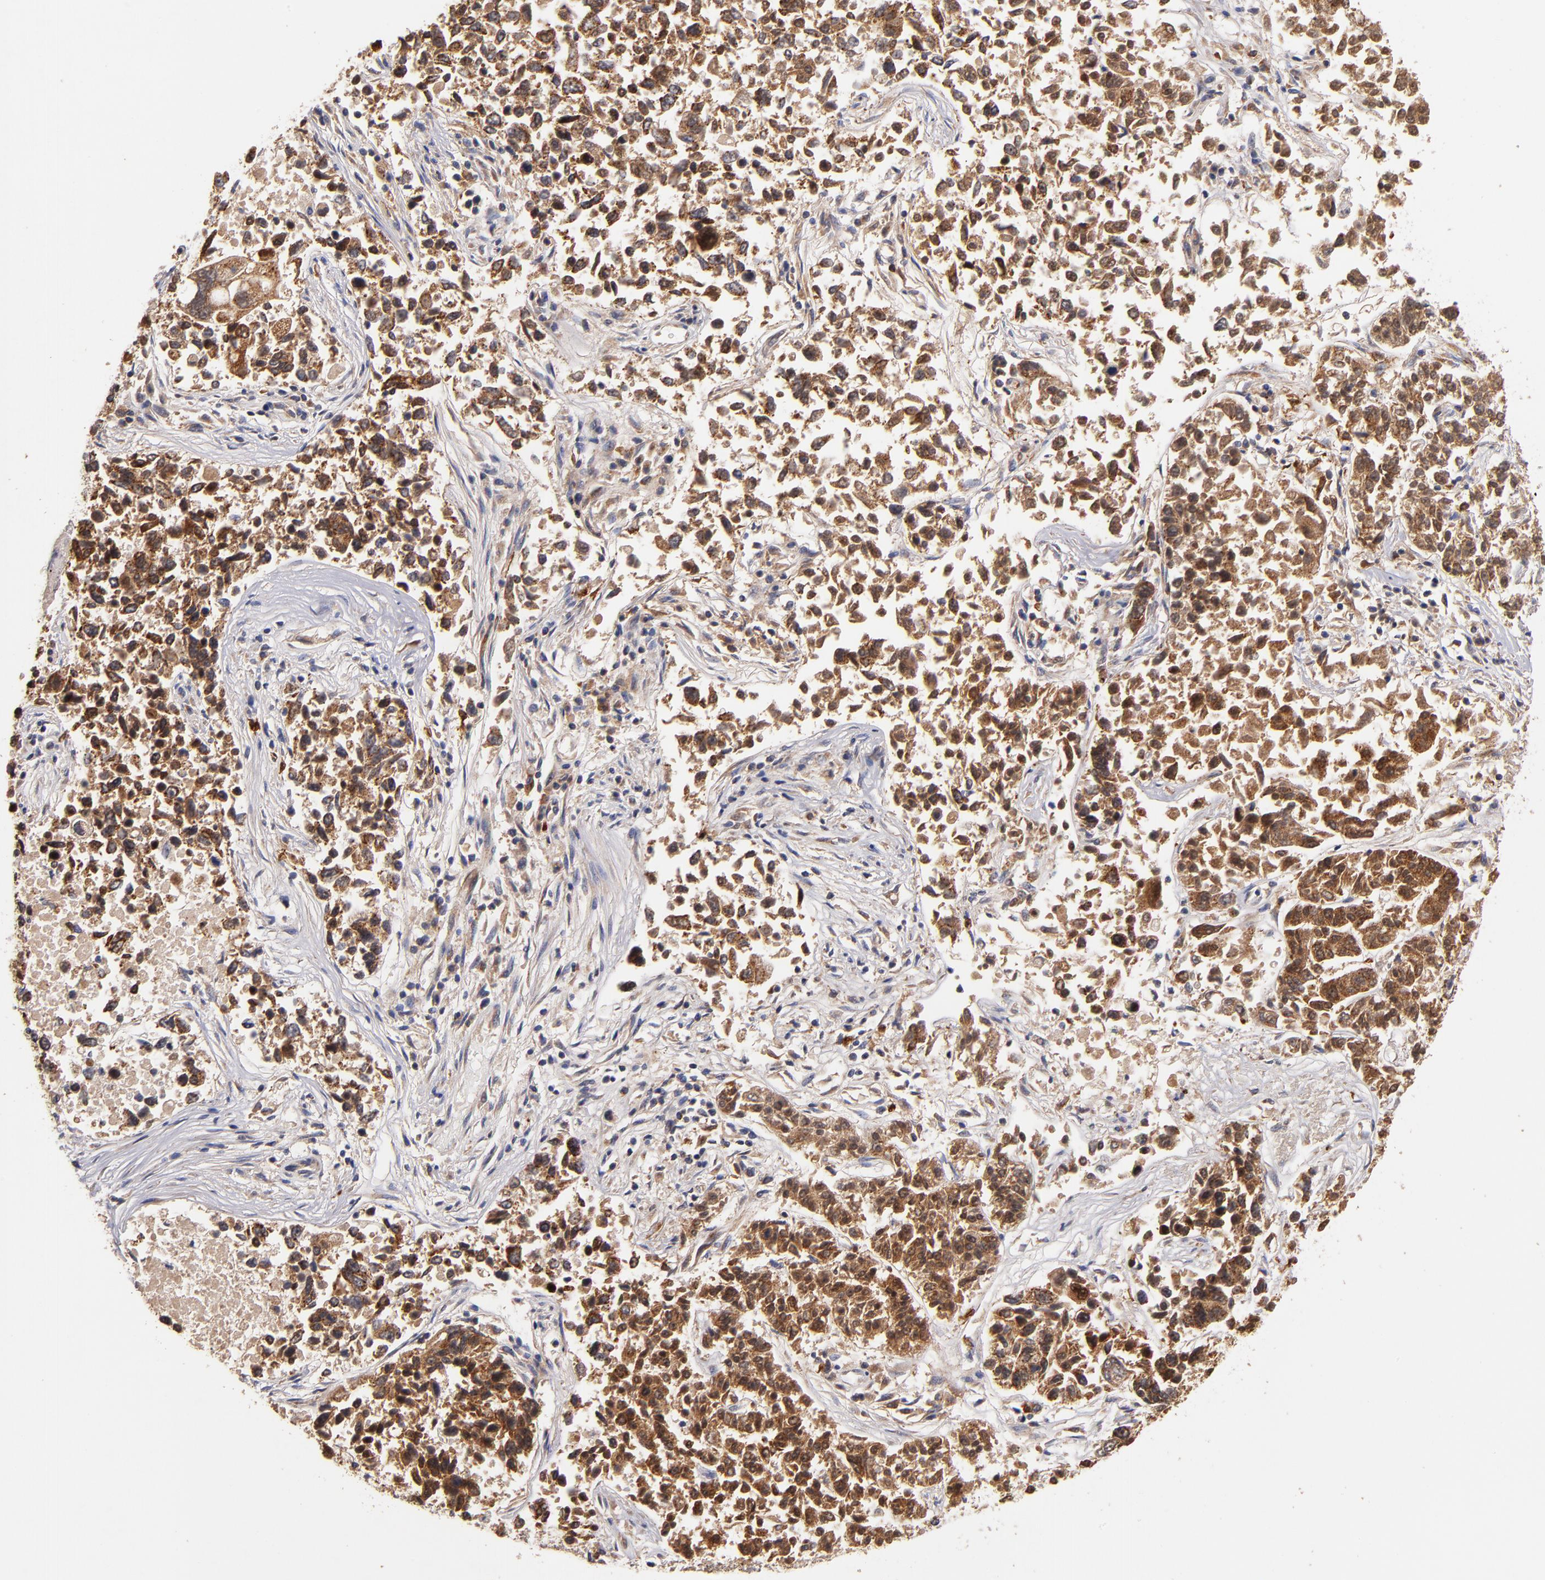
{"staining": {"intensity": "moderate", "quantity": ">75%", "location": "cytoplasmic/membranous"}, "tissue": "lung cancer", "cell_type": "Tumor cells", "image_type": "cancer", "snomed": [{"axis": "morphology", "description": "Adenocarcinoma, NOS"}, {"axis": "topography", "description": "Lung"}], "caption": "Immunohistochemical staining of lung cancer (adenocarcinoma) demonstrates moderate cytoplasmic/membranous protein positivity in about >75% of tumor cells.", "gene": "DIABLO", "patient": {"sex": "male", "age": 84}}